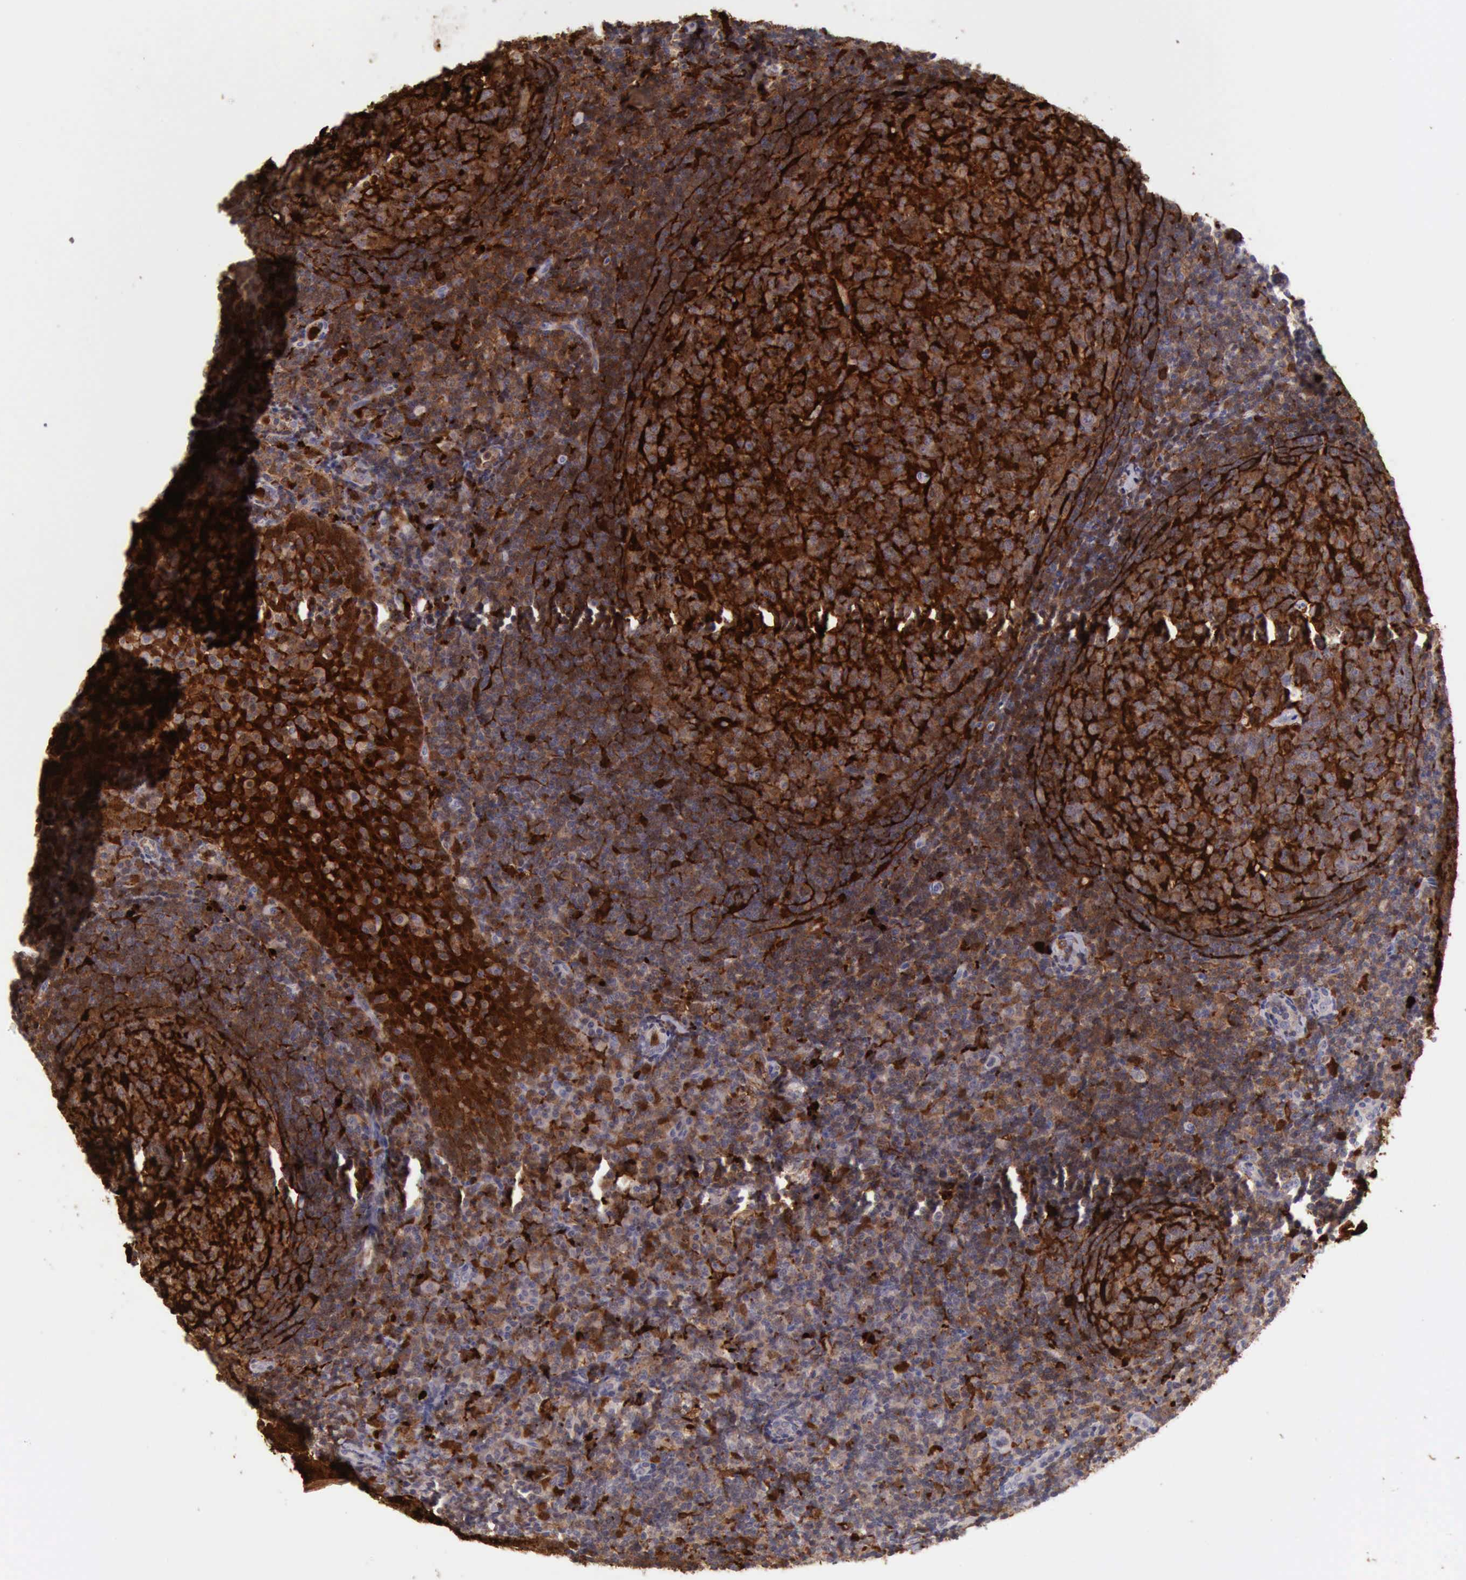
{"staining": {"intensity": "strong", "quantity": ">75%", "location": "cytoplasmic/membranous,nuclear"}, "tissue": "tonsil", "cell_type": "Germinal center cells", "image_type": "normal", "snomed": [{"axis": "morphology", "description": "Normal tissue, NOS"}, {"axis": "topography", "description": "Tonsil"}], "caption": "Germinal center cells reveal high levels of strong cytoplasmic/membranous,nuclear staining in about >75% of cells in benign human tonsil.", "gene": "CSTA", "patient": {"sex": "female", "age": 40}}